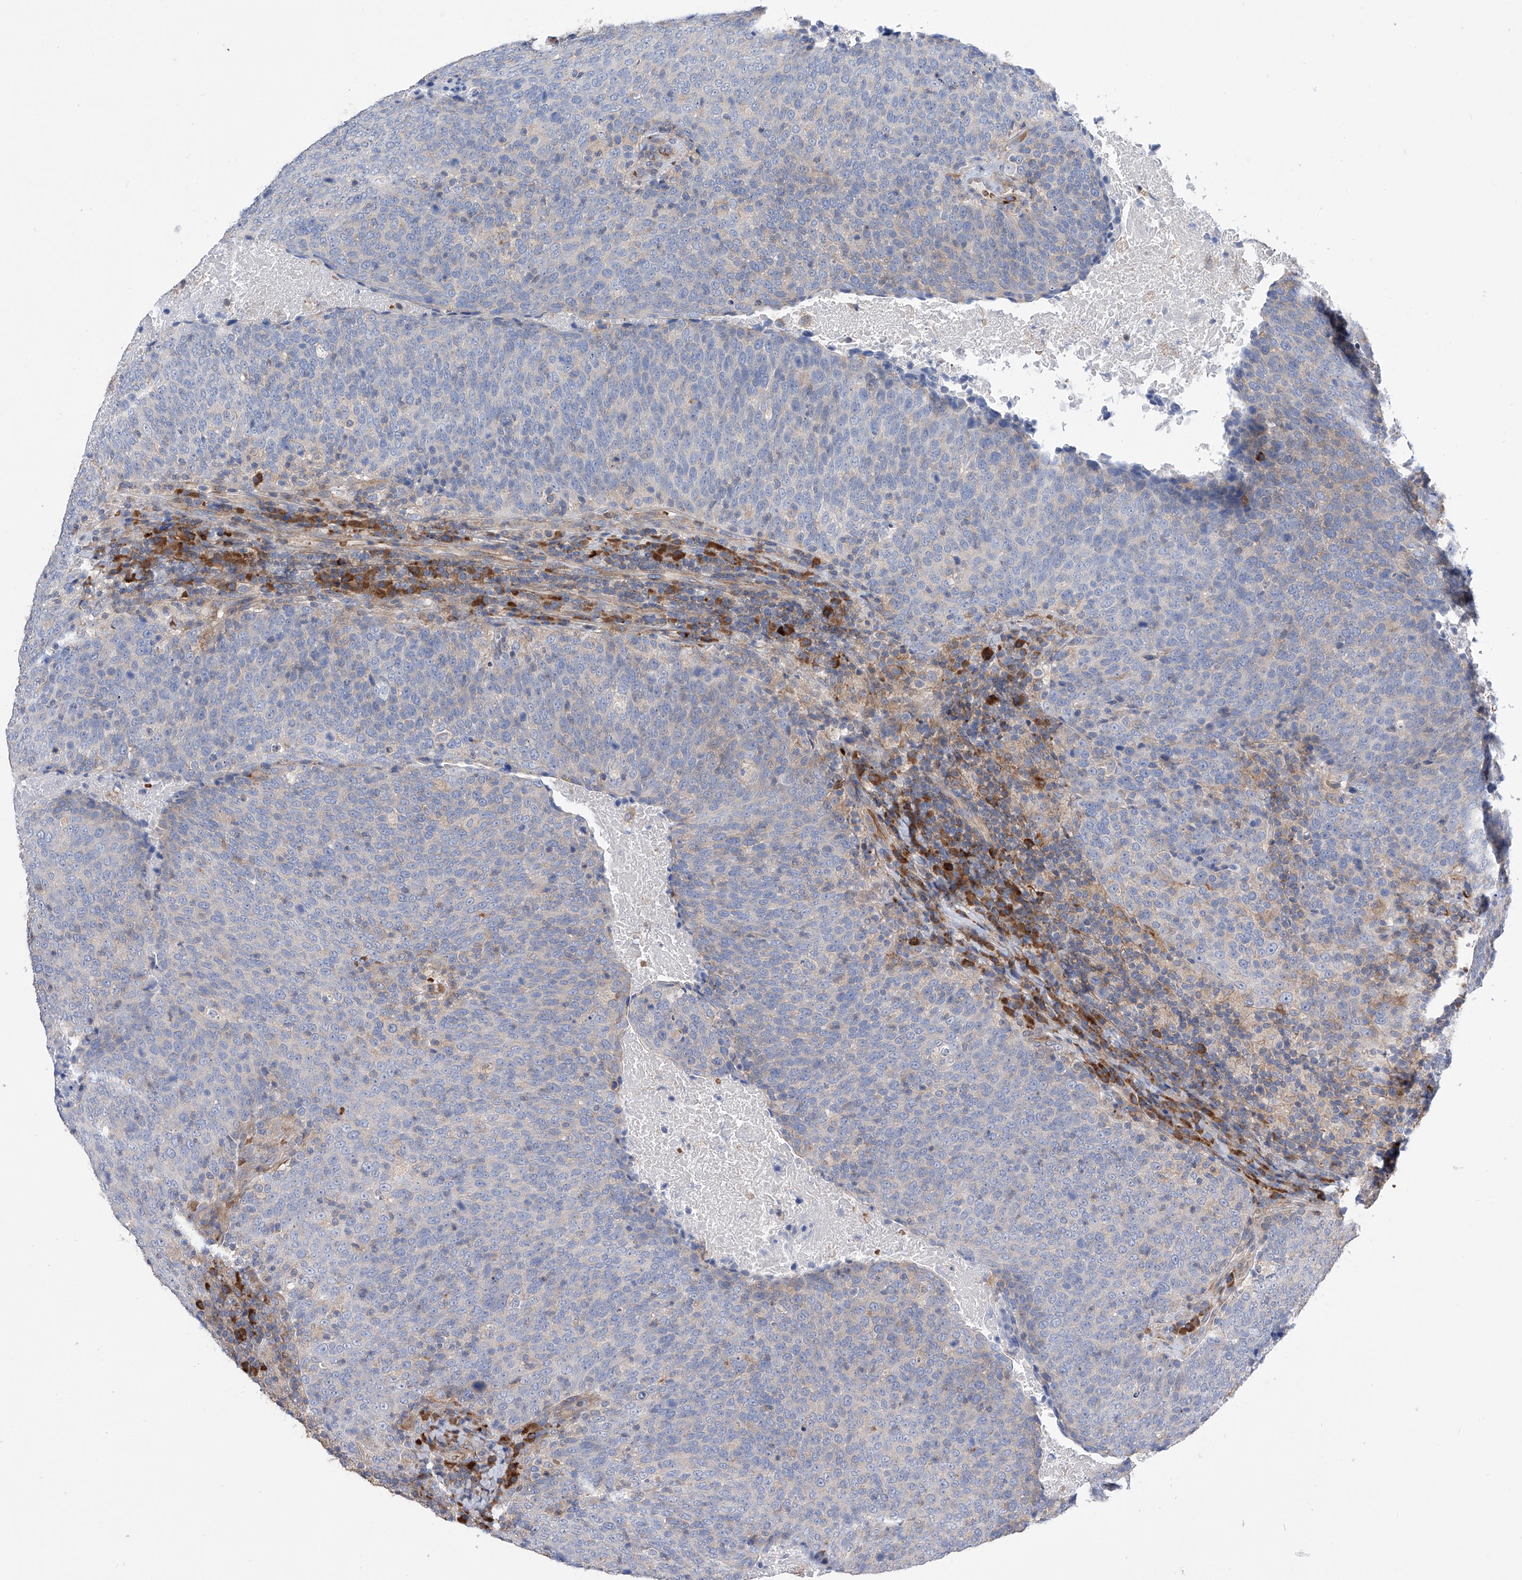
{"staining": {"intensity": "negative", "quantity": "none", "location": "none"}, "tissue": "head and neck cancer", "cell_type": "Tumor cells", "image_type": "cancer", "snomed": [{"axis": "morphology", "description": "Squamous cell carcinoma, NOS"}, {"axis": "morphology", "description": "Squamous cell carcinoma, metastatic, NOS"}, {"axis": "topography", "description": "Lymph node"}, {"axis": "topography", "description": "Head-Neck"}], "caption": "The immunohistochemistry (IHC) histopathology image has no significant expression in tumor cells of head and neck cancer (squamous cell carcinoma) tissue. (DAB immunohistochemistry (IHC) visualized using brightfield microscopy, high magnification).", "gene": "NFATC4", "patient": {"sex": "male", "age": 62}}